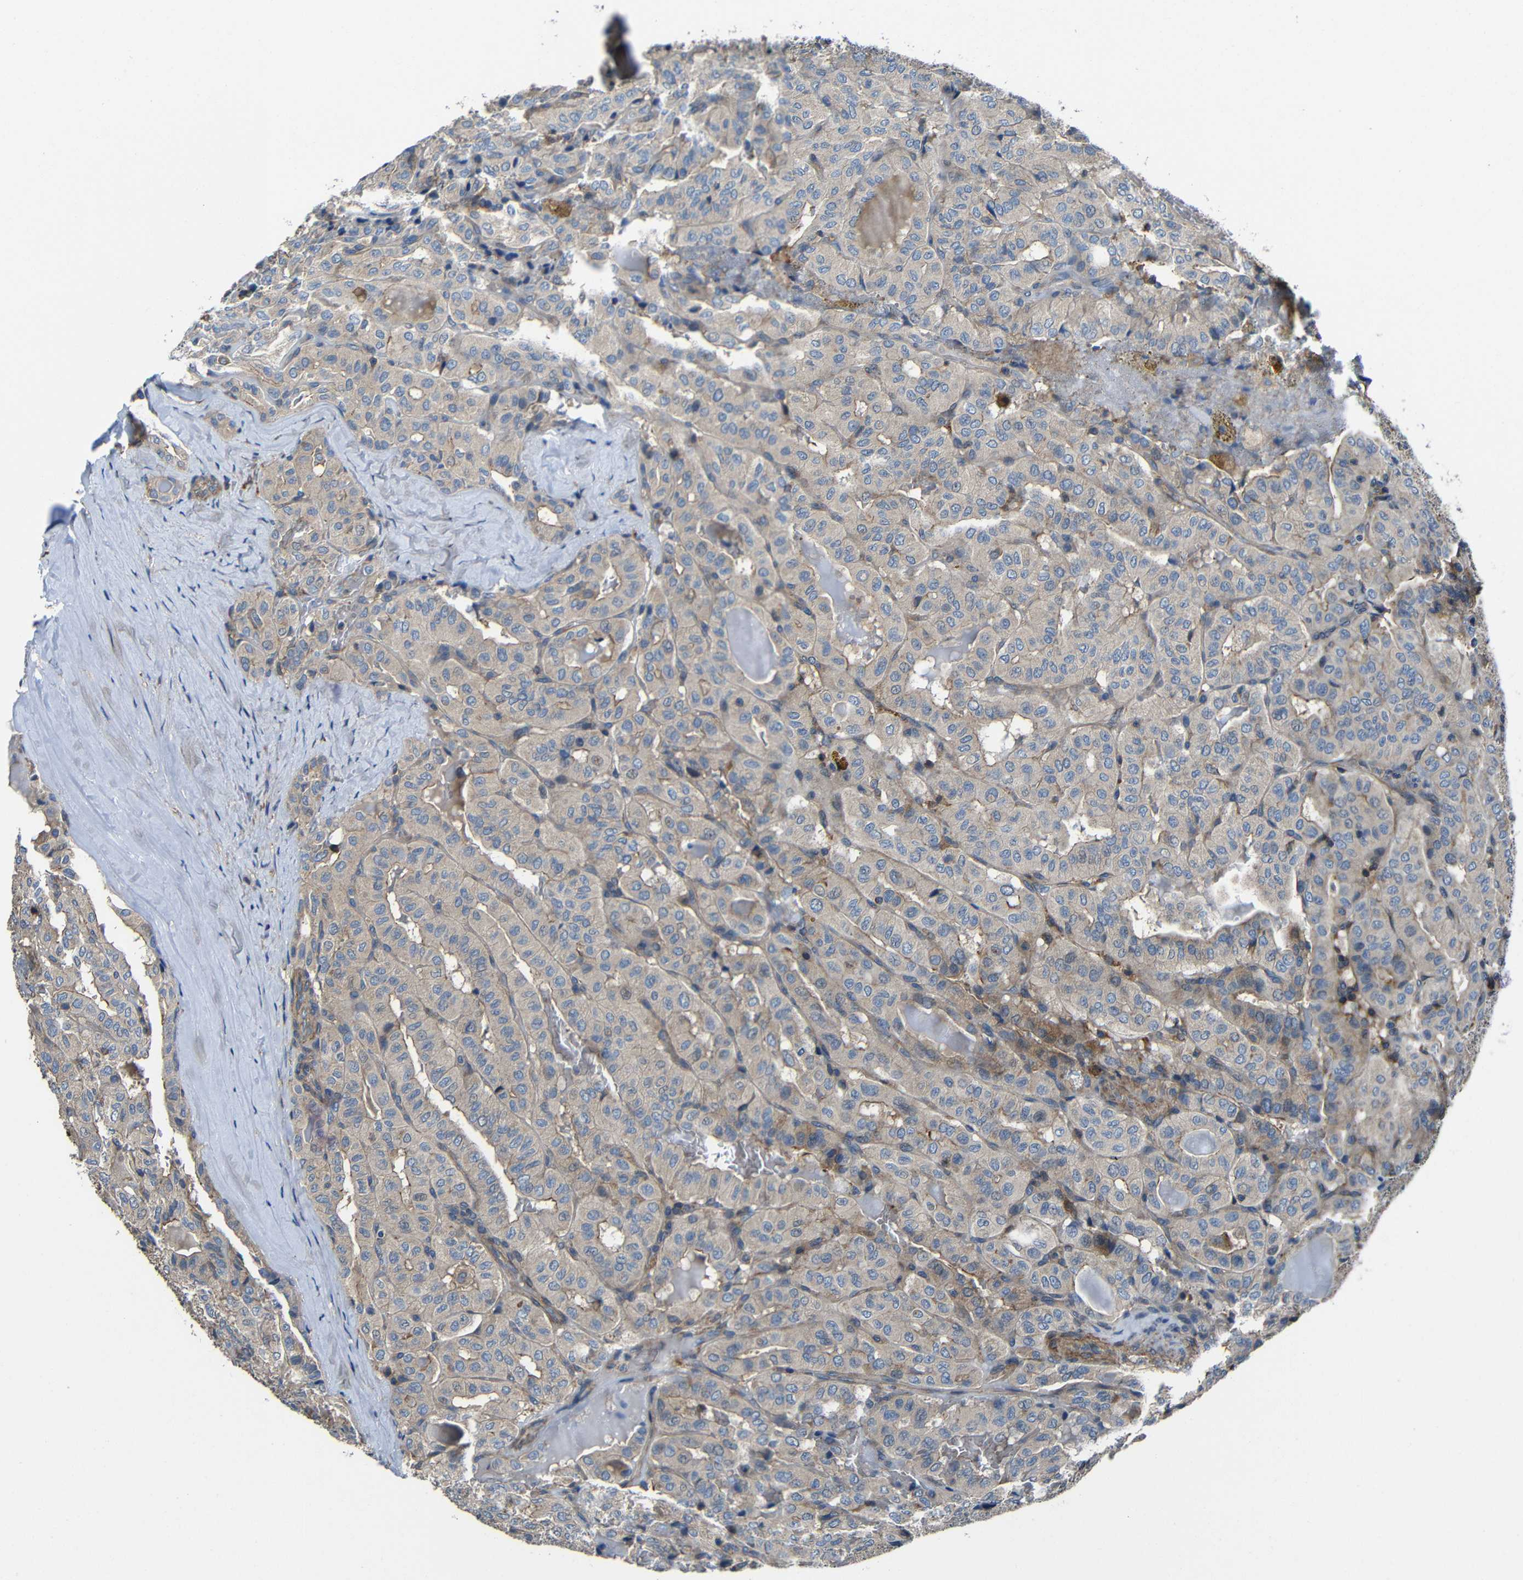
{"staining": {"intensity": "weak", "quantity": ">75%", "location": "cytoplasmic/membranous"}, "tissue": "thyroid cancer", "cell_type": "Tumor cells", "image_type": "cancer", "snomed": [{"axis": "morphology", "description": "Papillary adenocarcinoma, NOS"}, {"axis": "topography", "description": "Thyroid gland"}], "caption": "Immunohistochemistry (IHC) of human thyroid cancer (papillary adenocarcinoma) displays low levels of weak cytoplasmic/membranous positivity in approximately >75% of tumor cells.", "gene": "GDI1", "patient": {"sex": "male", "age": 77}}